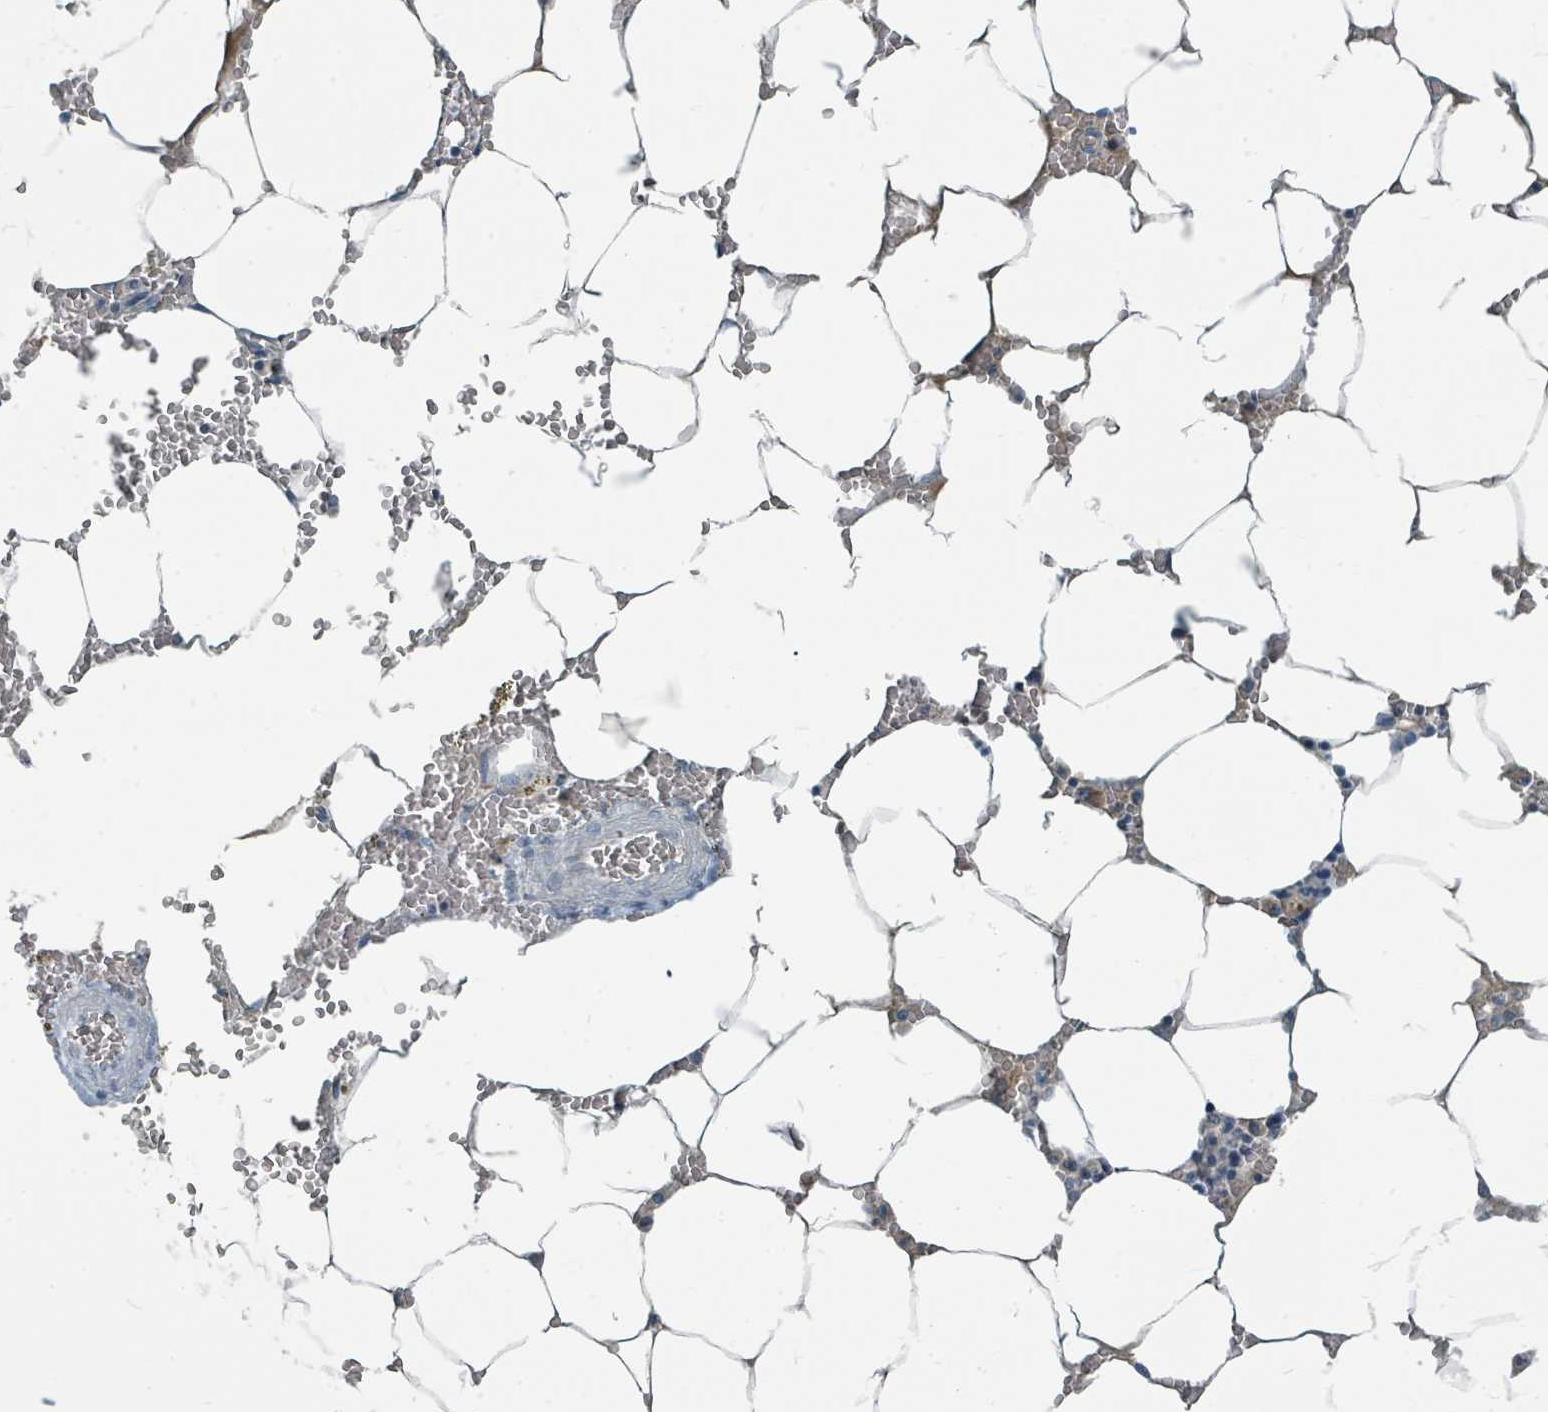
{"staining": {"intensity": "weak", "quantity": "25%-75%", "location": "cytoplasmic/membranous"}, "tissue": "bone marrow", "cell_type": "Hematopoietic cells", "image_type": "normal", "snomed": [{"axis": "morphology", "description": "Normal tissue, NOS"}, {"axis": "topography", "description": "Bone marrow"}], "caption": "Immunohistochemical staining of benign human bone marrow reveals low levels of weak cytoplasmic/membranous positivity in about 25%-75% of hematopoietic cells.", "gene": "SLC25A23", "patient": {"sex": "male", "age": 70}}